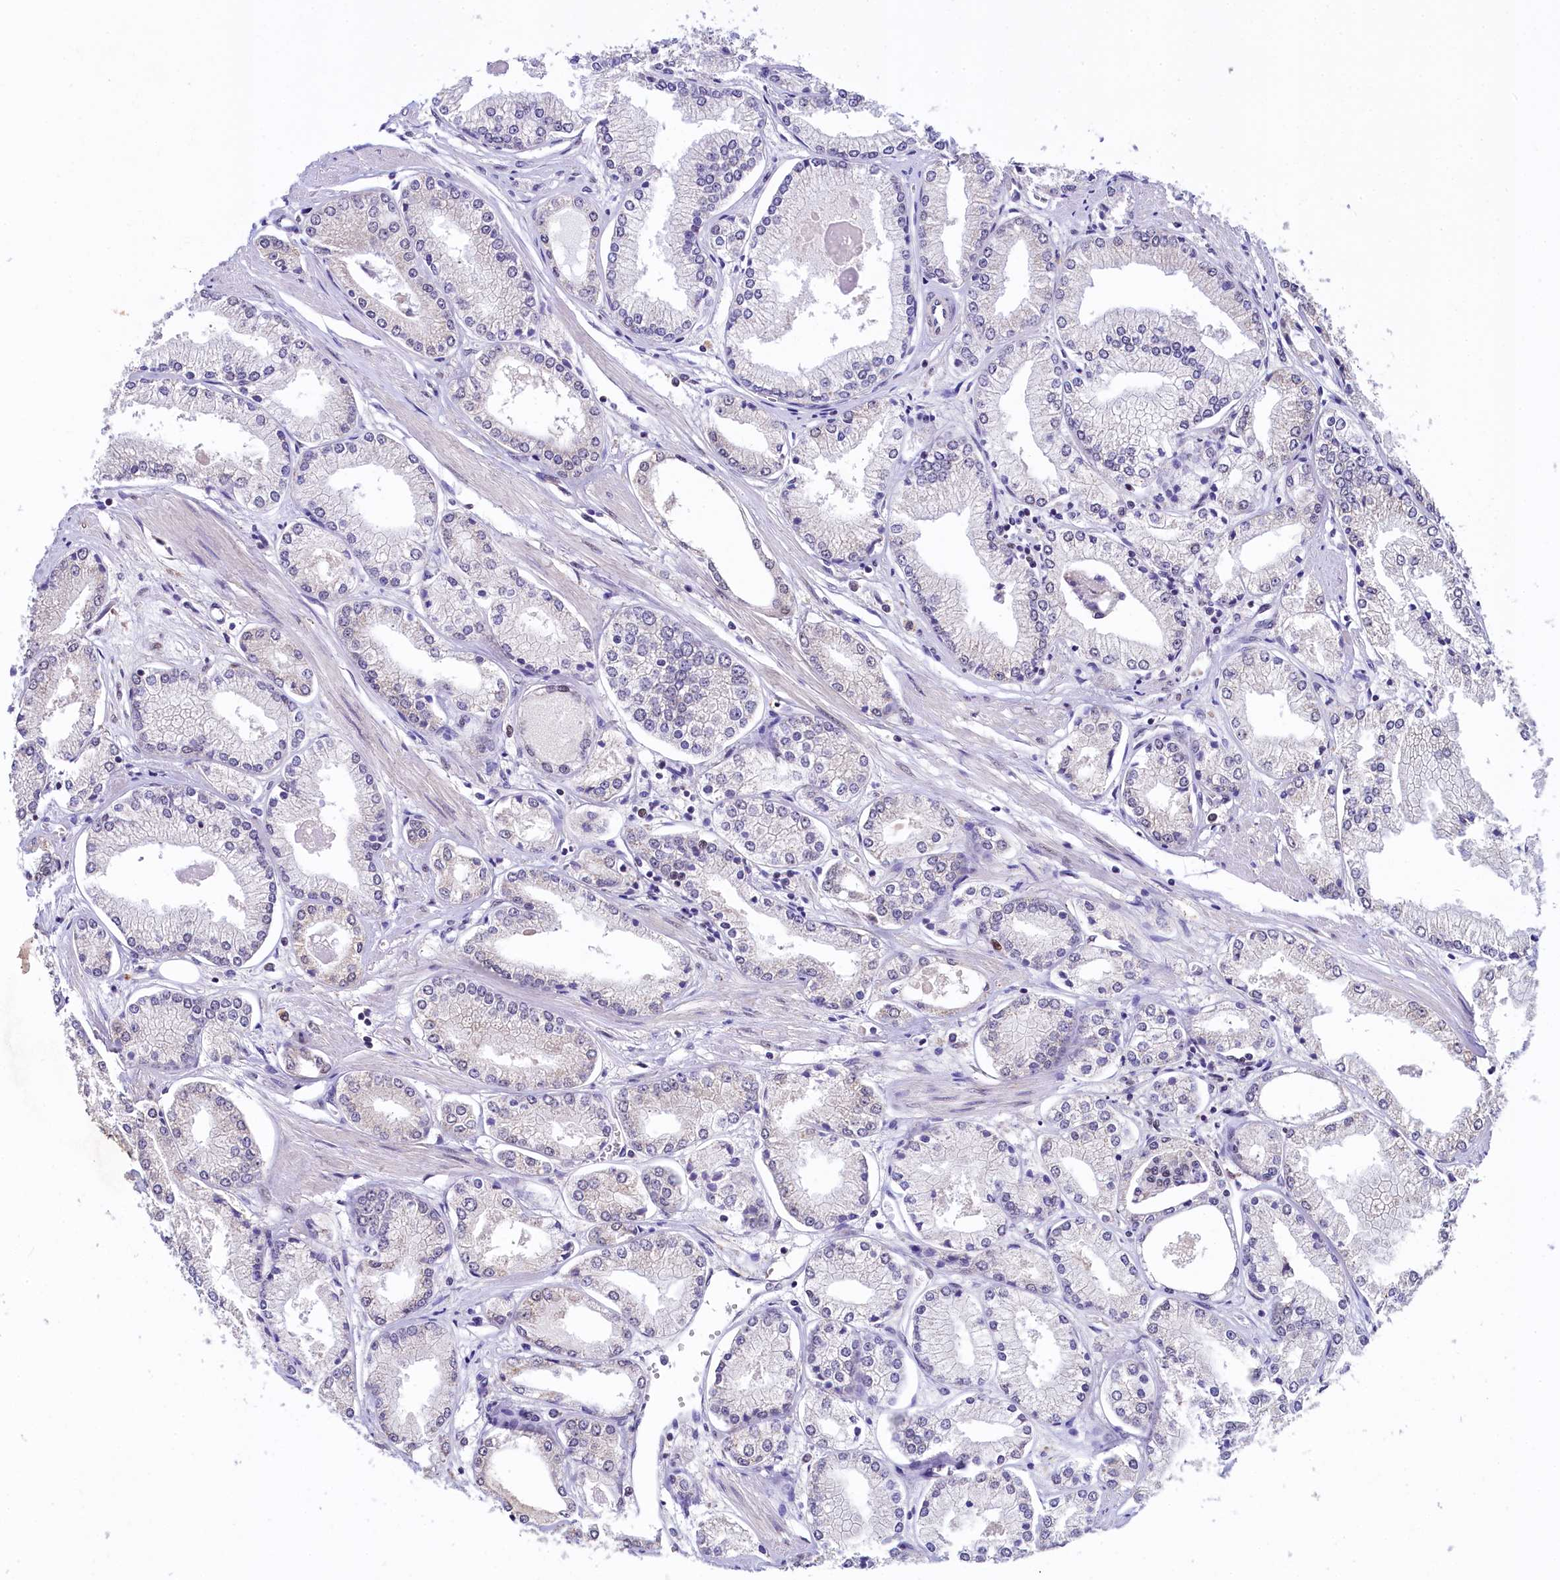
{"staining": {"intensity": "negative", "quantity": "none", "location": "none"}, "tissue": "prostate cancer", "cell_type": "Tumor cells", "image_type": "cancer", "snomed": [{"axis": "morphology", "description": "Adenocarcinoma, Low grade"}, {"axis": "topography", "description": "Prostate"}], "caption": "Protein analysis of prostate cancer shows no significant expression in tumor cells.", "gene": "HECTD4", "patient": {"sex": "male", "age": 60}}